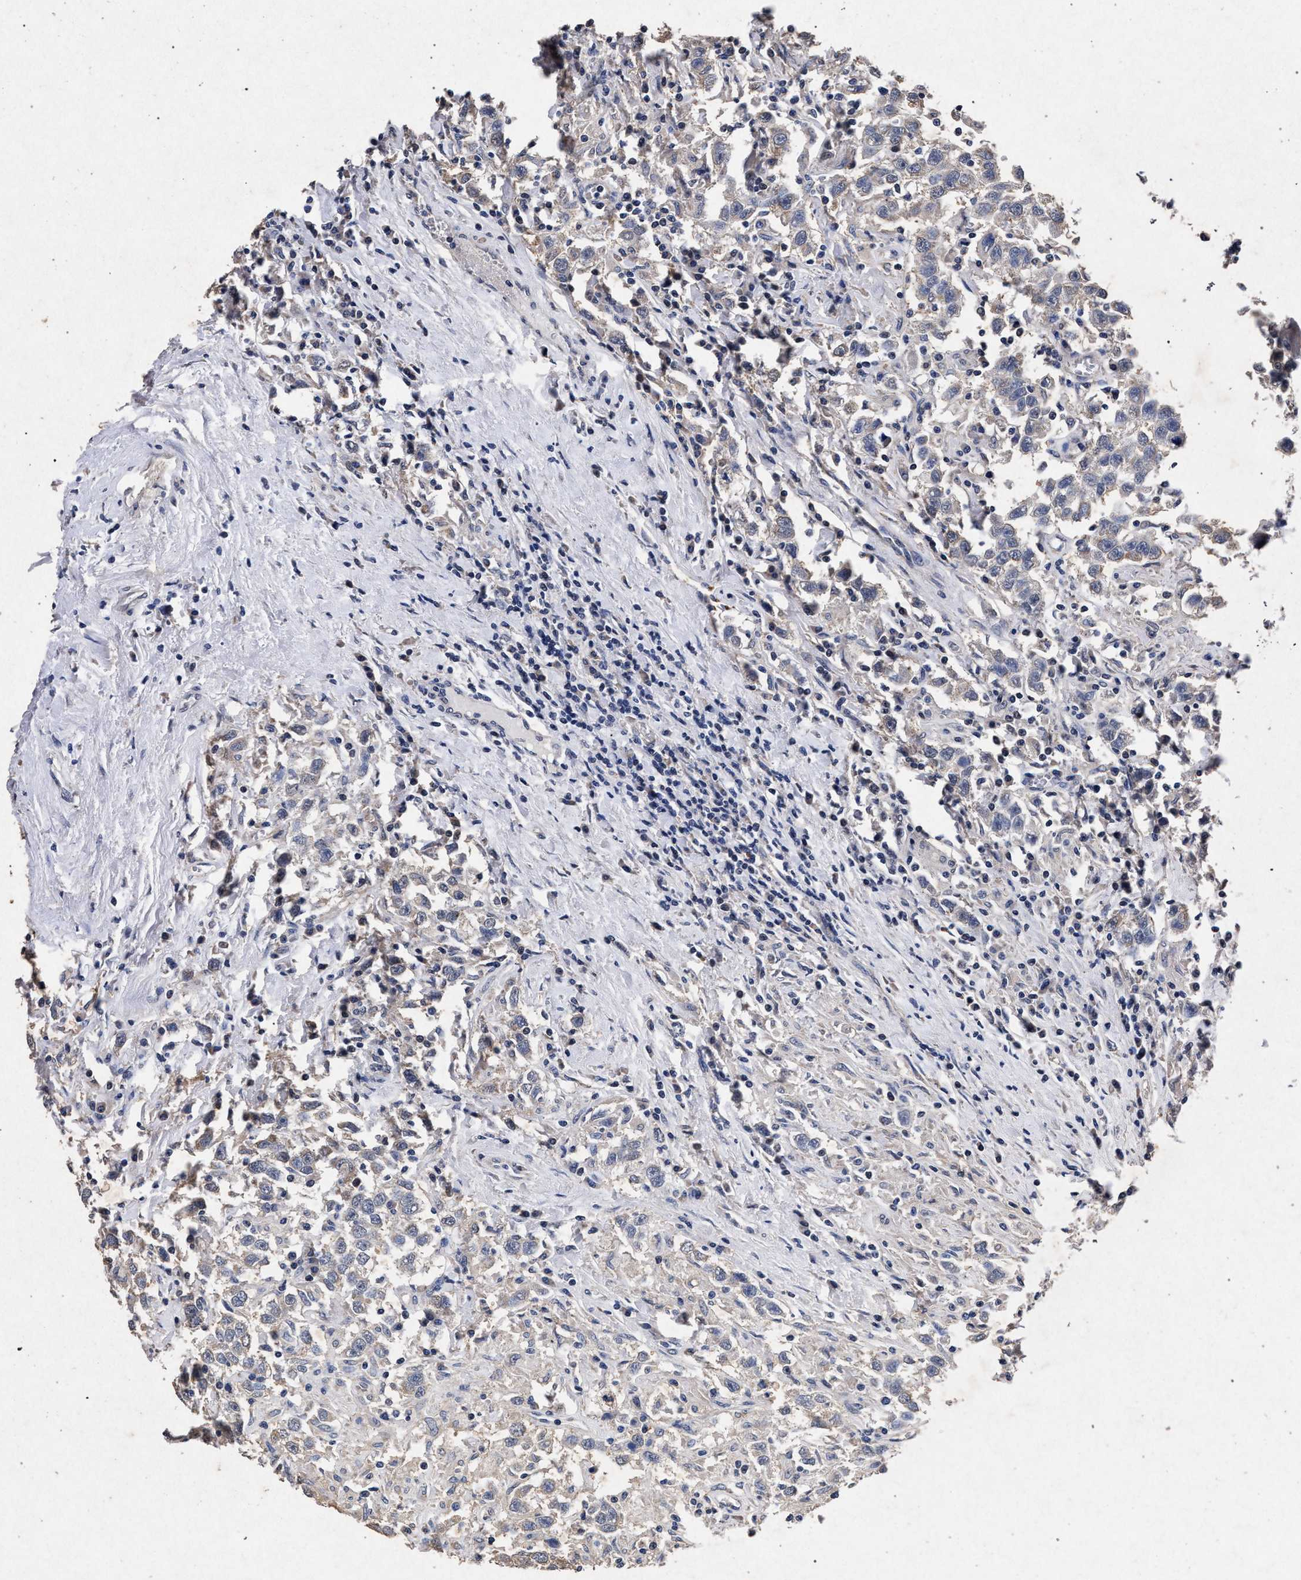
{"staining": {"intensity": "negative", "quantity": "none", "location": "none"}, "tissue": "testis cancer", "cell_type": "Tumor cells", "image_type": "cancer", "snomed": [{"axis": "morphology", "description": "Seminoma, NOS"}, {"axis": "topography", "description": "Testis"}], "caption": "Tumor cells show no significant protein staining in testis cancer (seminoma).", "gene": "ATP1A2", "patient": {"sex": "male", "age": 41}}